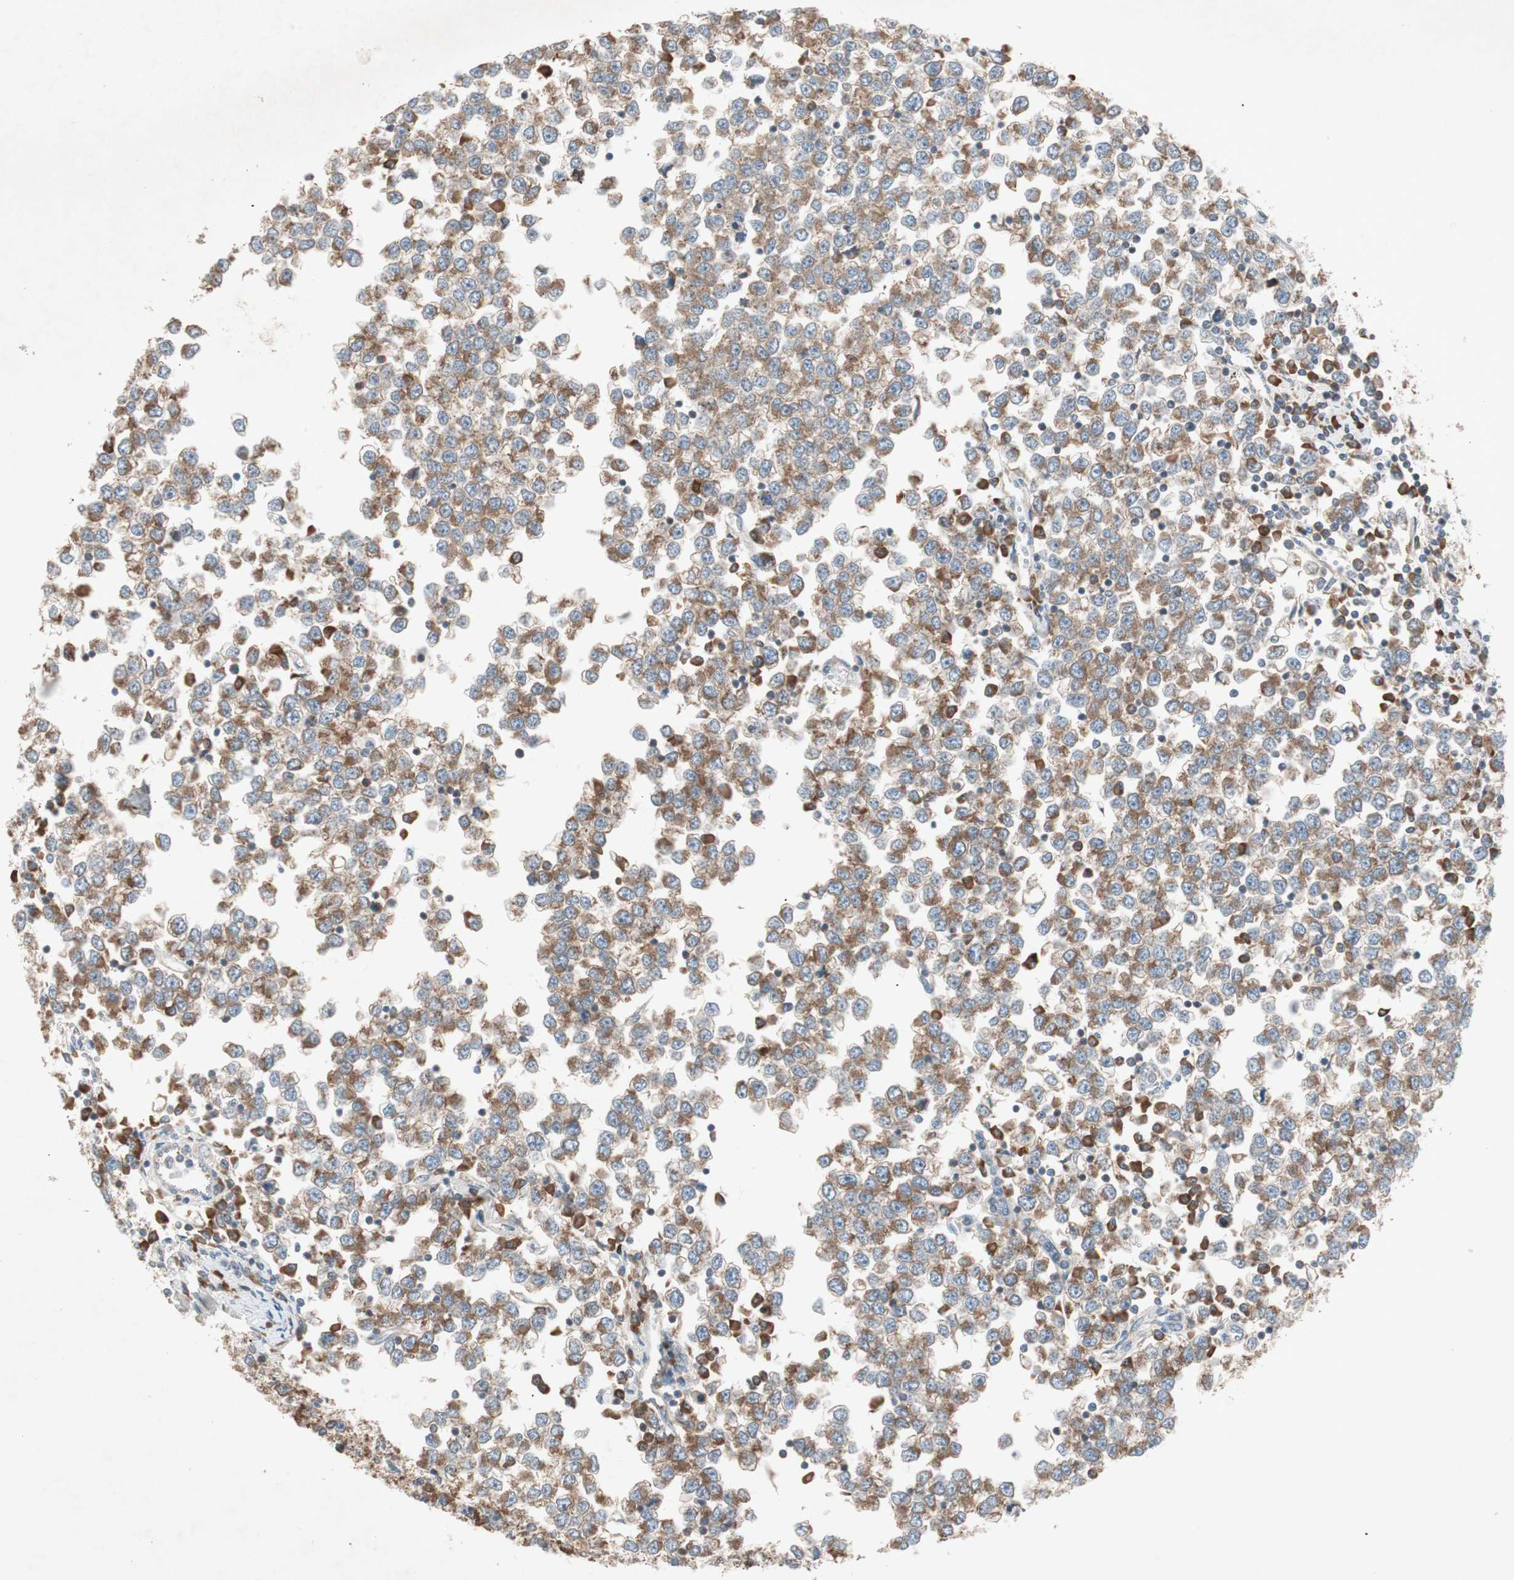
{"staining": {"intensity": "moderate", "quantity": ">75%", "location": "cytoplasmic/membranous"}, "tissue": "testis cancer", "cell_type": "Tumor cells", "image_type": "cancer", "snomed": [{"axis": "morphology", "description": "Seminoma, NOS"}, {"axis": "topography", "description": "Testis"}], "caption": "Immunohistochemical staining of human testis seminoma reveals medium levels of moderate cytoplasmic/membranous staining in approximately >75% of tumor cells. Using DAB (brown) and hematoxylin (blue) stains, captured at high magnification using brightfield microscopy.", "gene": "RPL23", "patient": {"sex": "male", "age": 65}}